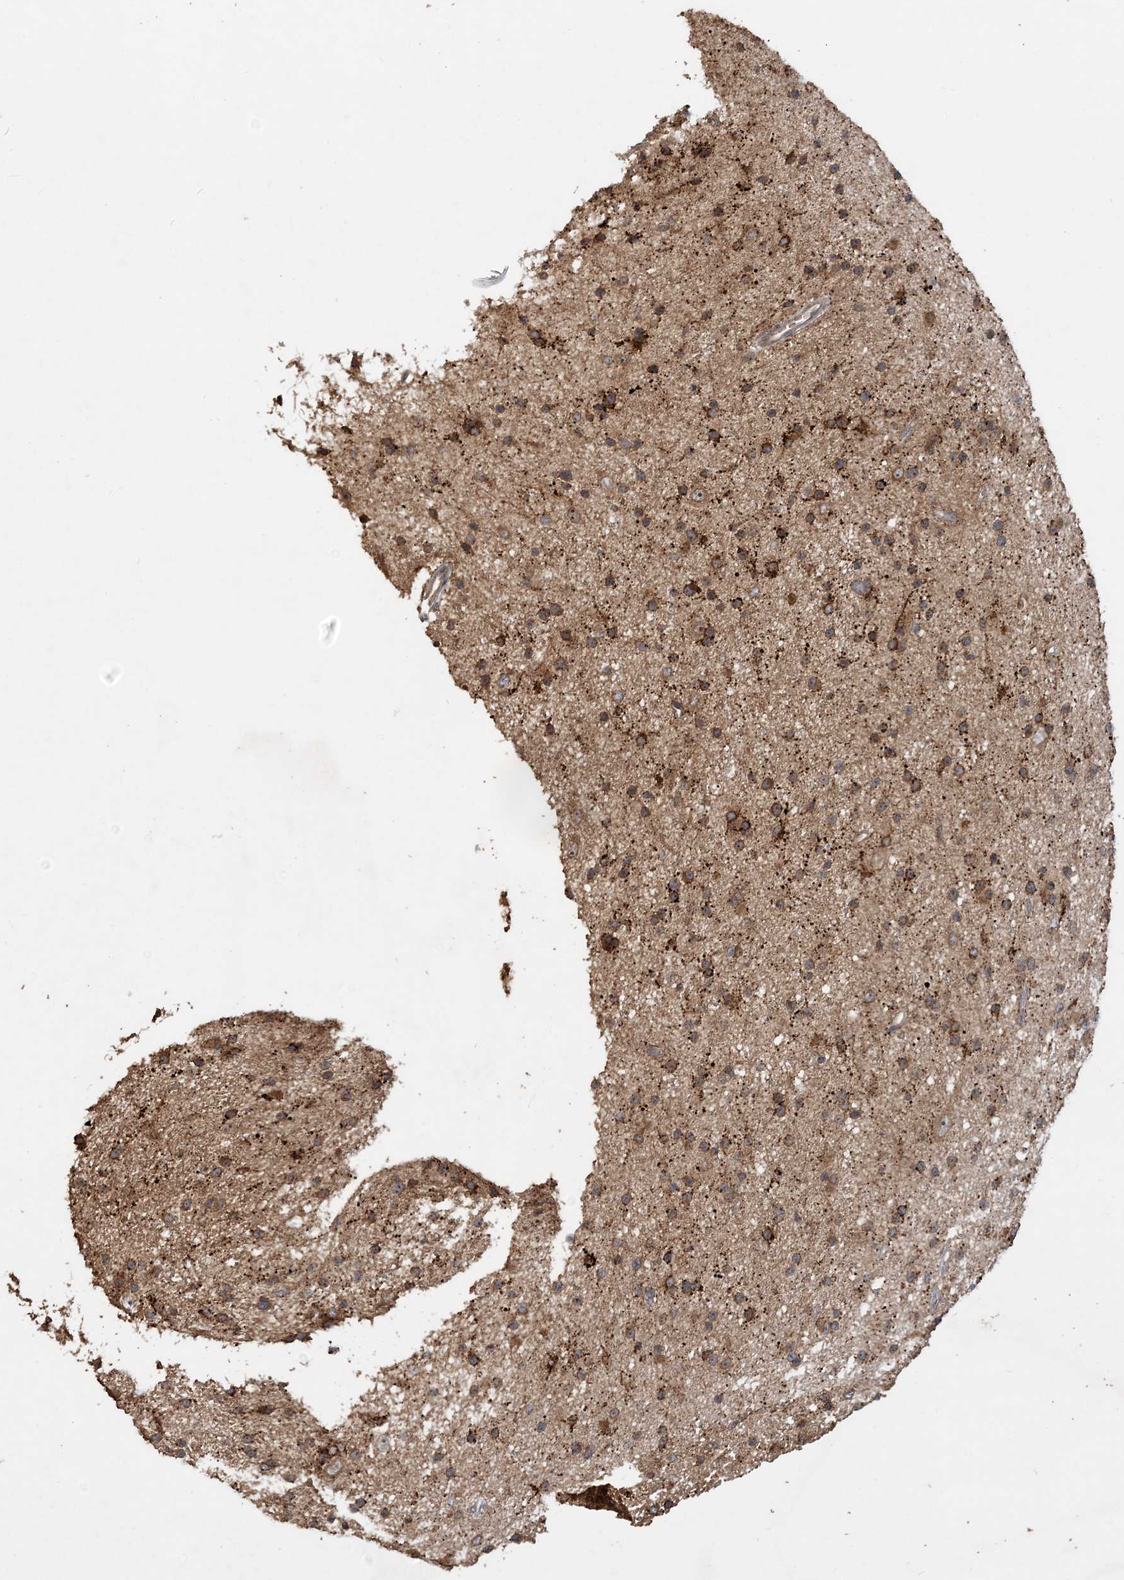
{"staining": {"intensity": "strong", "quantity": ">75%", "location": "cytoplasmic/membranous"}, "tissue": "glioma", "cell_type": "Tumor cells", "image_type": "cancer", "snomed": [{"axis": "morphology", "description": "Glioma, malignant, Low grade"}, {"axis": "topography", "description": "Cerebral cortex"}], "caption": "Protein expression analysis of glioma demonstrates strong cytoplasmic/membranous staining in approximately >75% of tumor cells.", "gene": "TRAIP", "patient": {"sex": "female", "age": 39}}